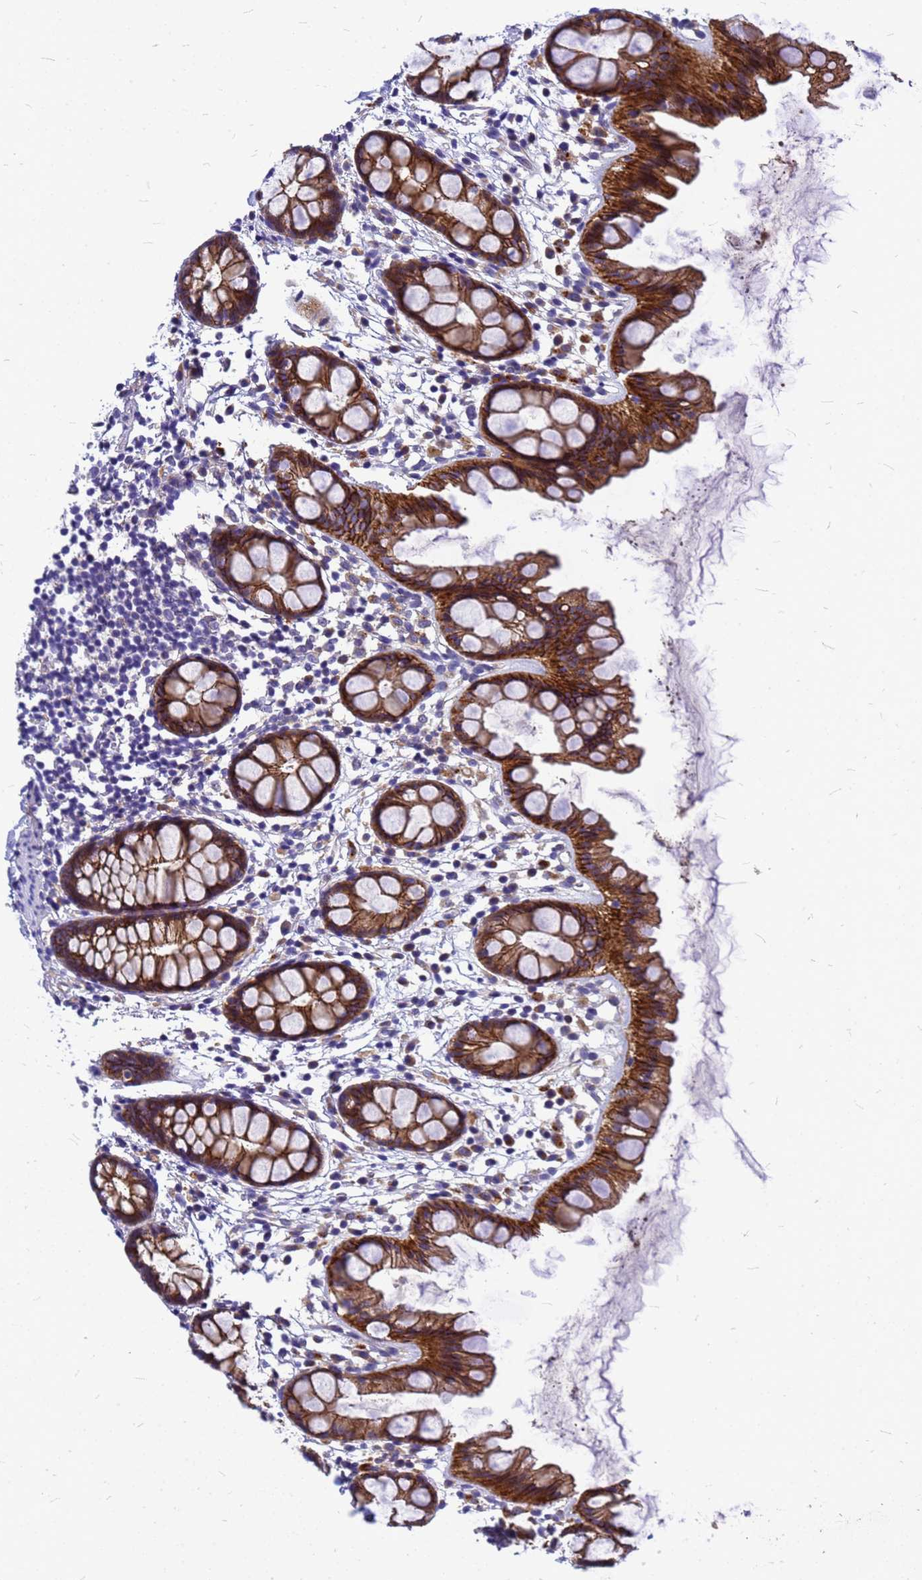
{"staining": {"intensity": "strong", "quantity": ">75%", "location": "cytoplasmic/membranous"}, "tissue": "rectum", "cell_type": "Glandular cells", "image_type": "normal", "snomed": [{"axis": "morphology", "description": "Normal tissue, NOS"}, {"axis": "topography", "description": "Rectum"}], "caption": "Immunohistochemistry staining of unremarkable rectum, which displays high levels of strong cytoplasmic/membranous staining in approximately >75% of glandular cells indicating strong cytoplasmic/membranous protein staining. The staining was performed using DAB (brown) for protein detection and nuclei were counterstained in hematoxylin (blue).", "gene": "FBXW5", "patient": {"sex": "female", "age": 65}}